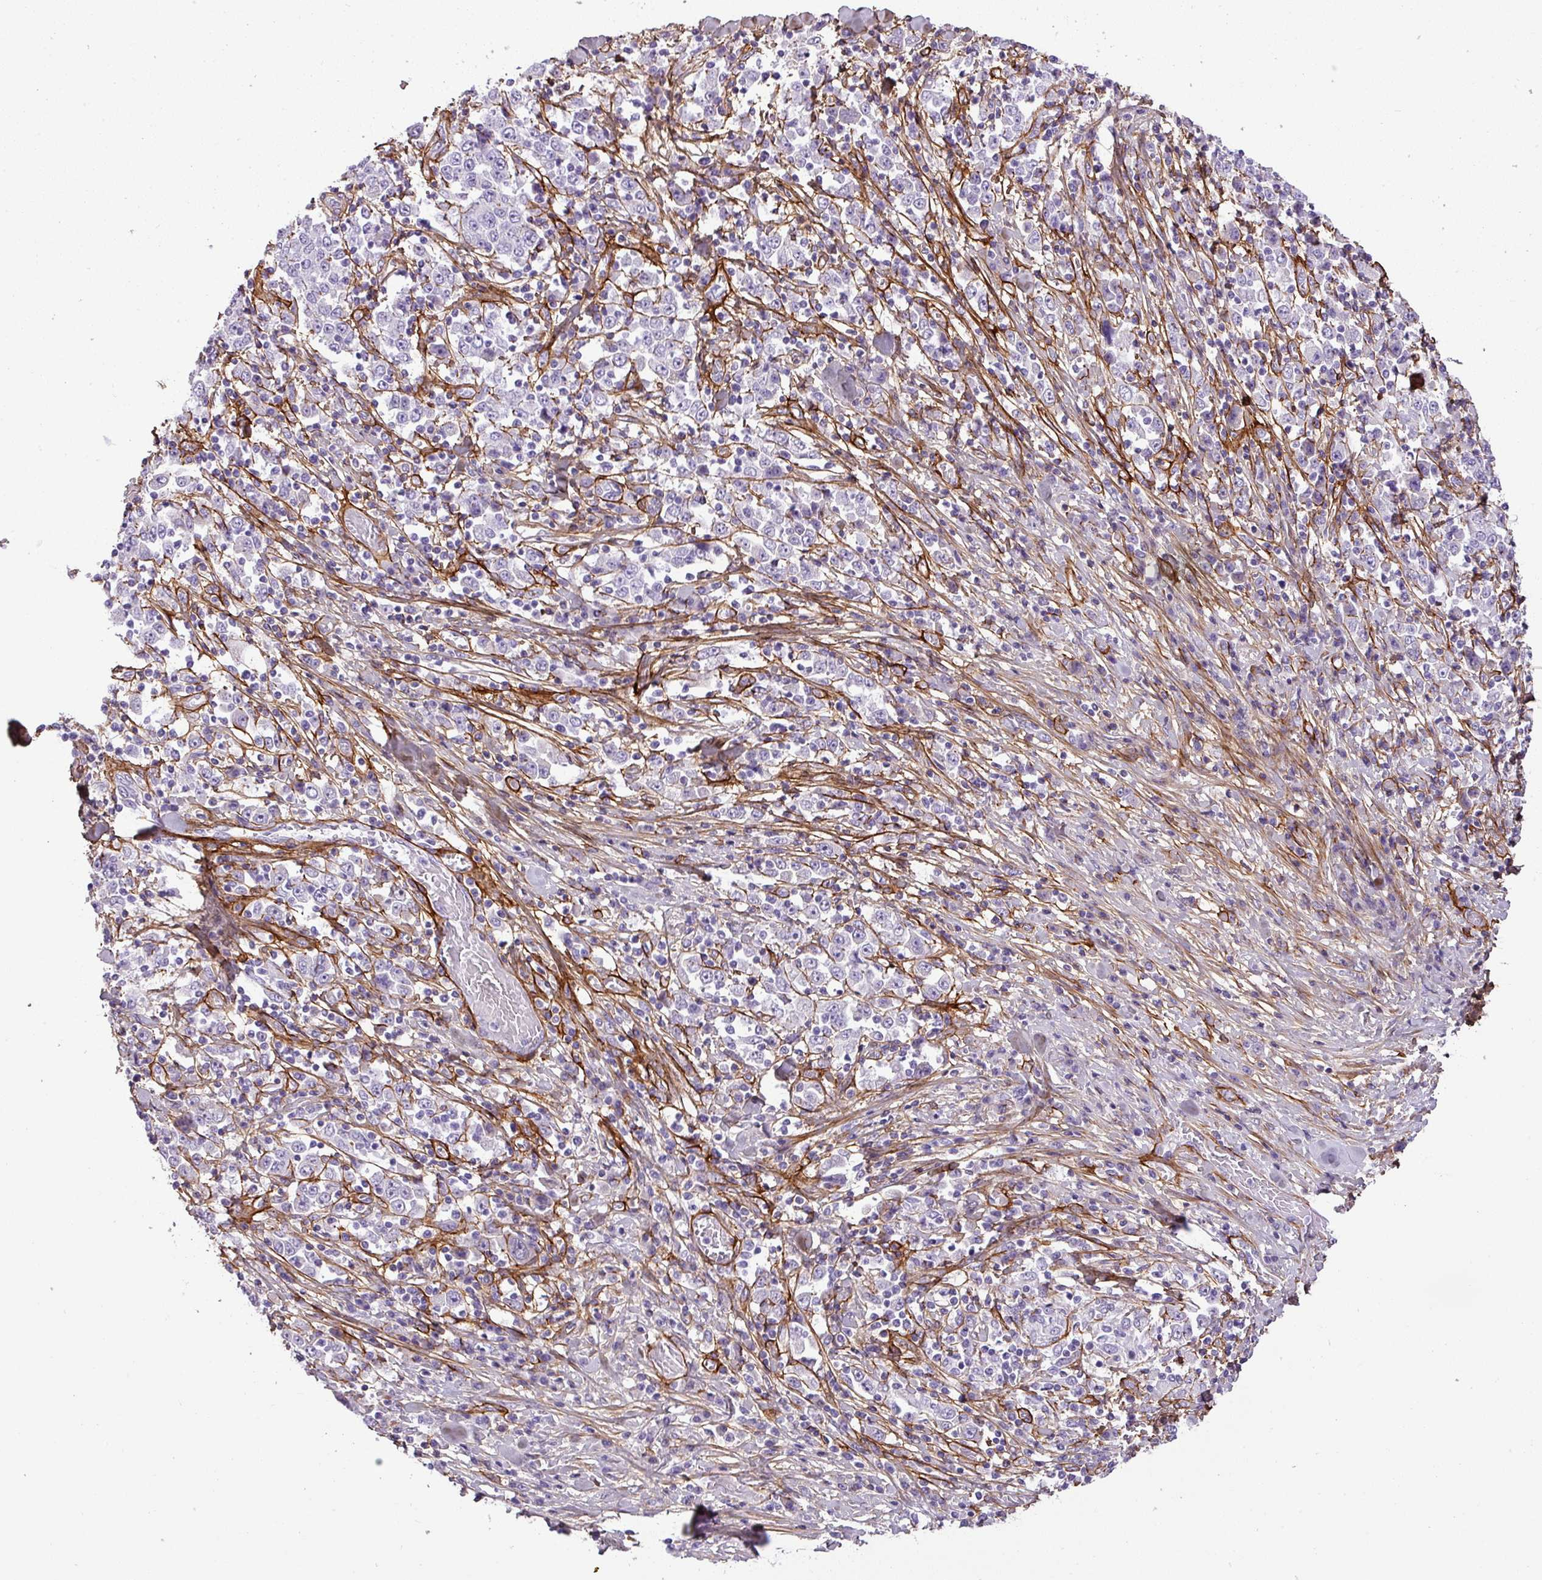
{"staining": {"intensity": "negative", "quantity": "none", "location": "none"}, "tissue": "stomach cancer", "cell_type": "Tumor cells", "image_type": "cancer", "snomed": [{"axis": "morphology", "description": "Normal tissue, NOS"}, {"axis": "morphology", "description": "Adenocarcinoma, NOS"}, {"axis": "topography", "description": "Stomach, upper"}, {"axis": "topography", "description": "Stomach"}], "caption": "Immunohistochemistry micrograph of neoplastic tissue: stomach cancer (adenocarcinoma) stained with DAB reveals no significant protein expression in tumor cells.", "gene": "PARD6G", "patient": {"sex": "male", "age": 59}}